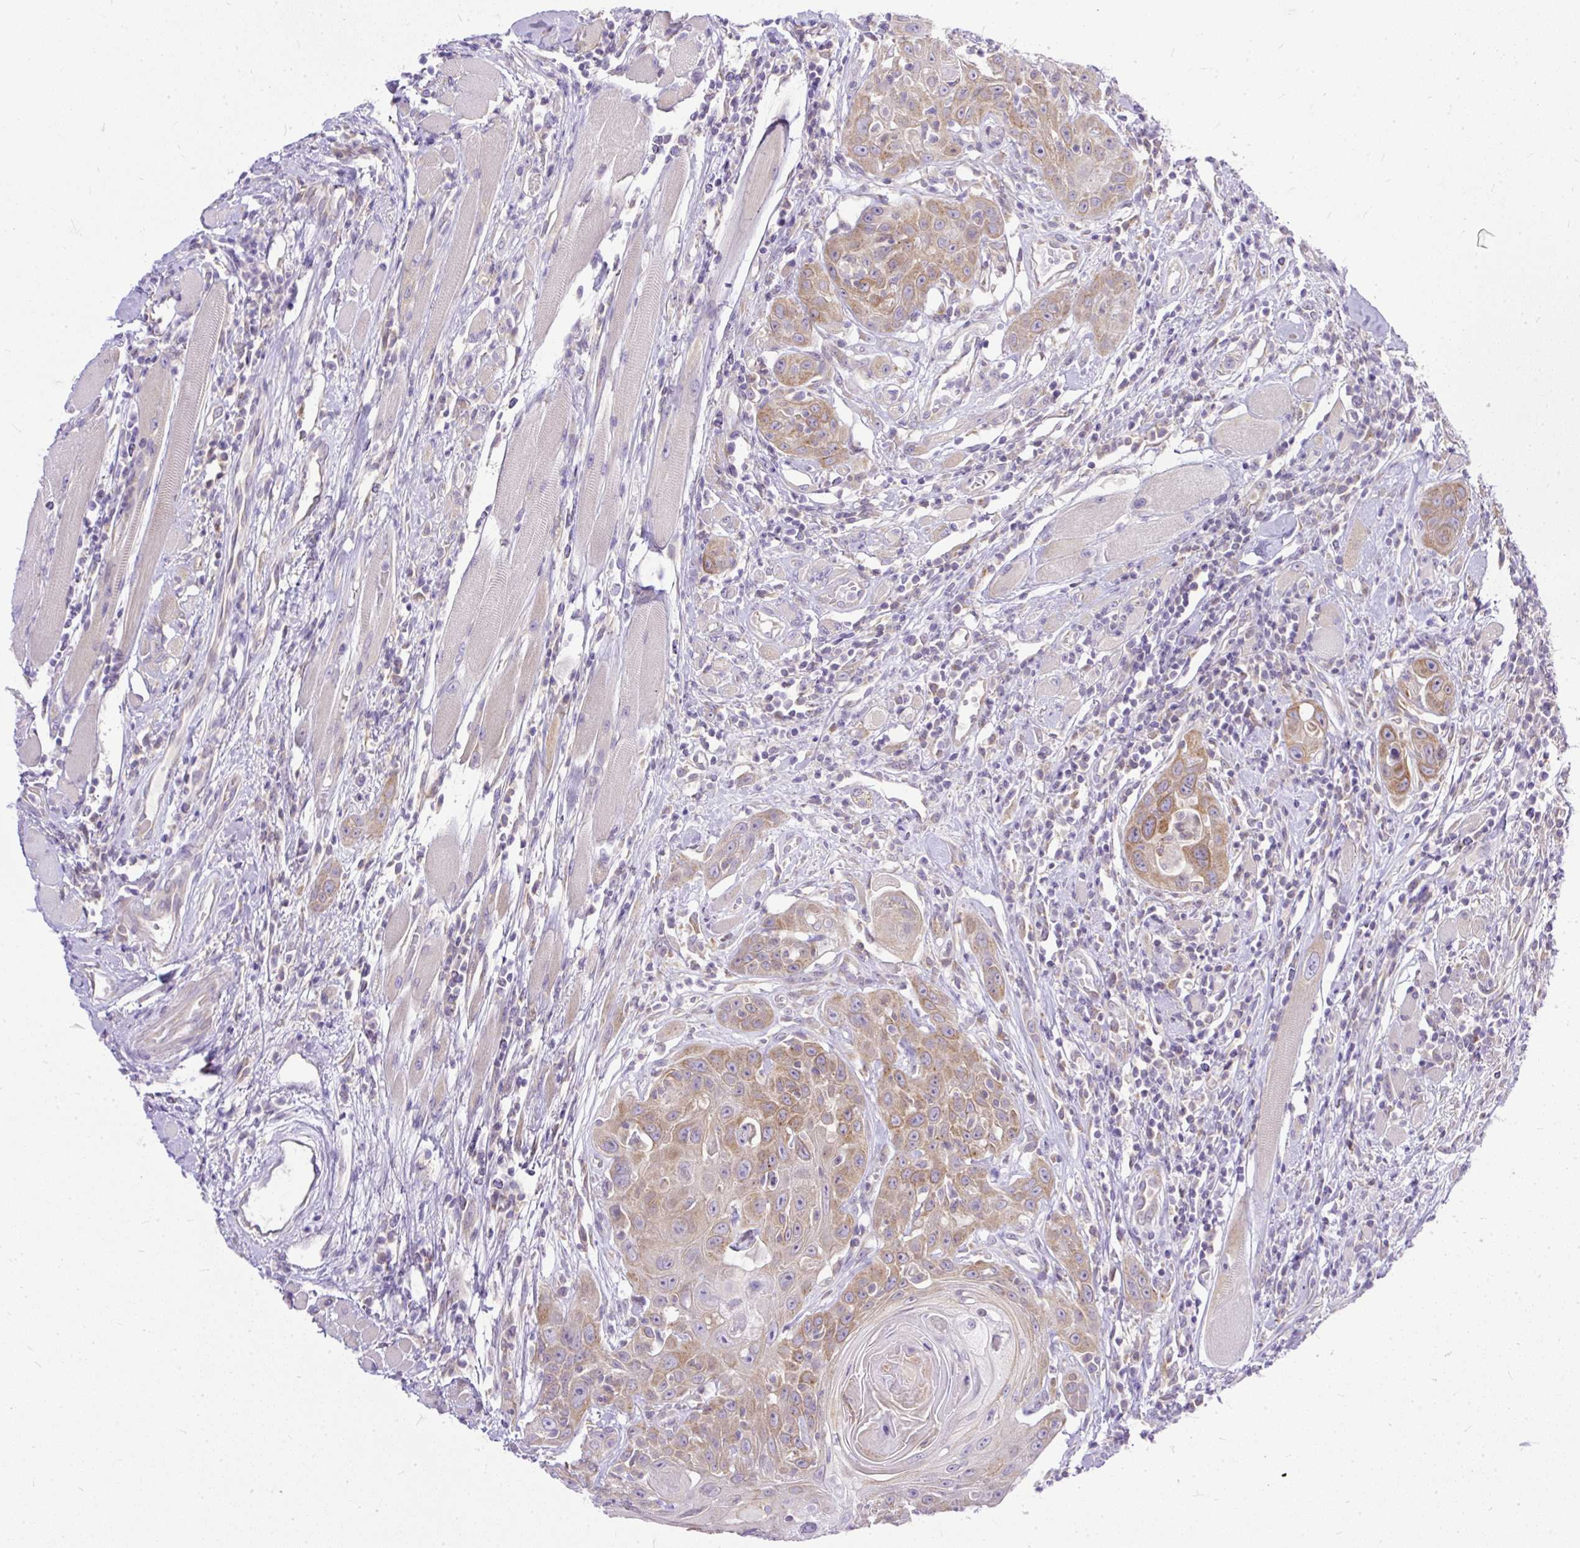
{"staining": {"intensity": "moderate", "quantity": ">75%", "location": "cytoplasmic/membranous"}, "tissue": "head and neck cancer", "cell_type": "Tumor cells", "image_type": "cancer", "snomed": [{"axis": "morphology", "description": "Squamous cell carcinoma, NOS"}, {"axis": "topography", "description": "Head-Neck"}], "caption": "Moderate cytoplasmic/membranous expression is appreciated in about >75% of tumor cells in head and neck cancer.", "gene": "AMFR", "patient": {"sex": "female", "age": 59}}